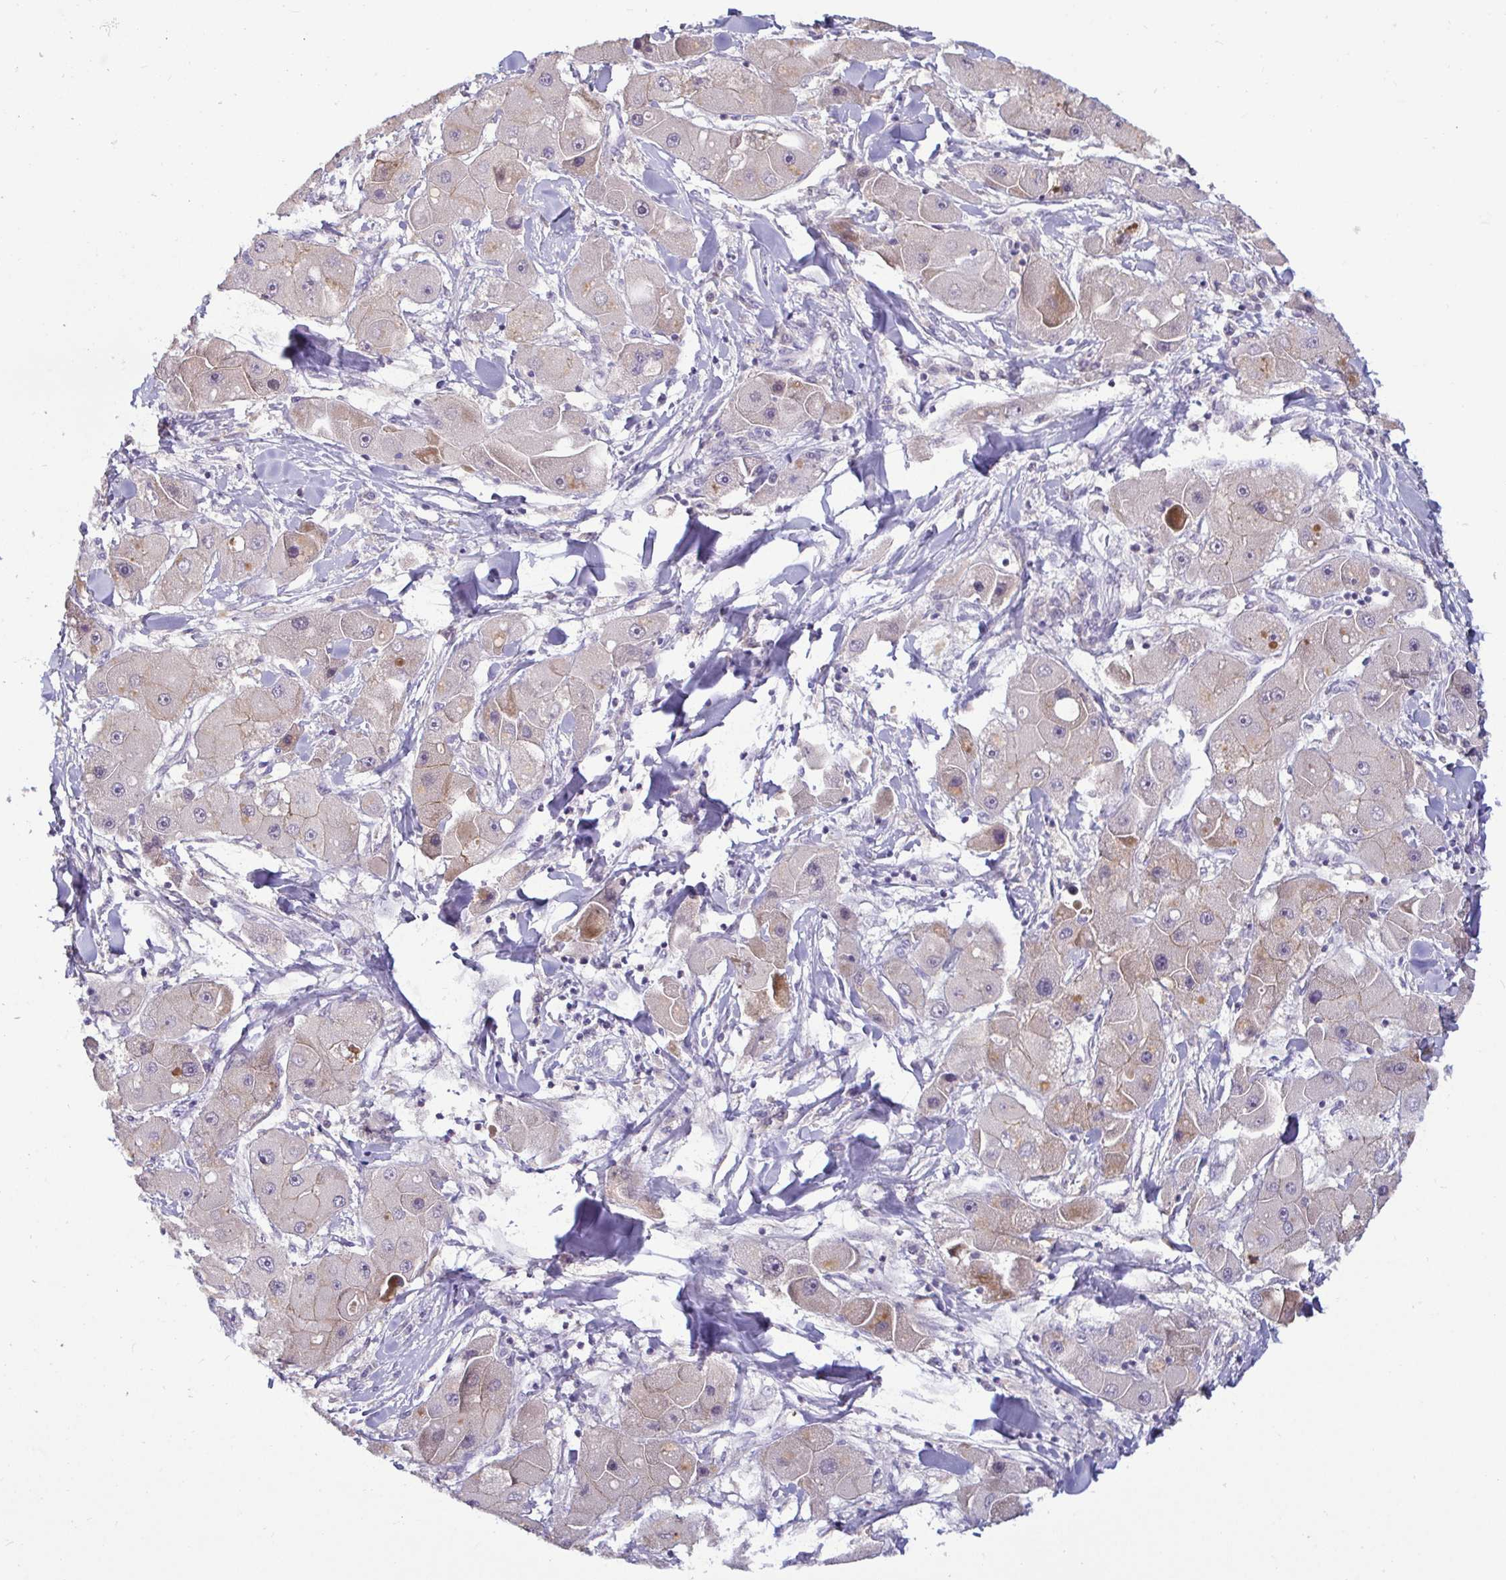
{"staining": {"intensity": "weak", "quantity": "<25%", "location": "cytoplasmic/membranous"}, "tissue": "liver cancer", "cell_type": "Tumor cells", "image_type": "cancer", "snomed": [{"axis": "morphology", "description": "Carcinoma, Hepatocellular, NOS"}, {"axis": "topography", "description": "Liver"}], "caption": "An image of human liver hepatocellular carcinoma is negative for staining in tumor cells. (Brightfield microscopy of DAB (3,3'-diaminobenzidine) IHC at high magnification).", "gene": "GSTM1", "patient": {"sex": "male", "age": 24}}